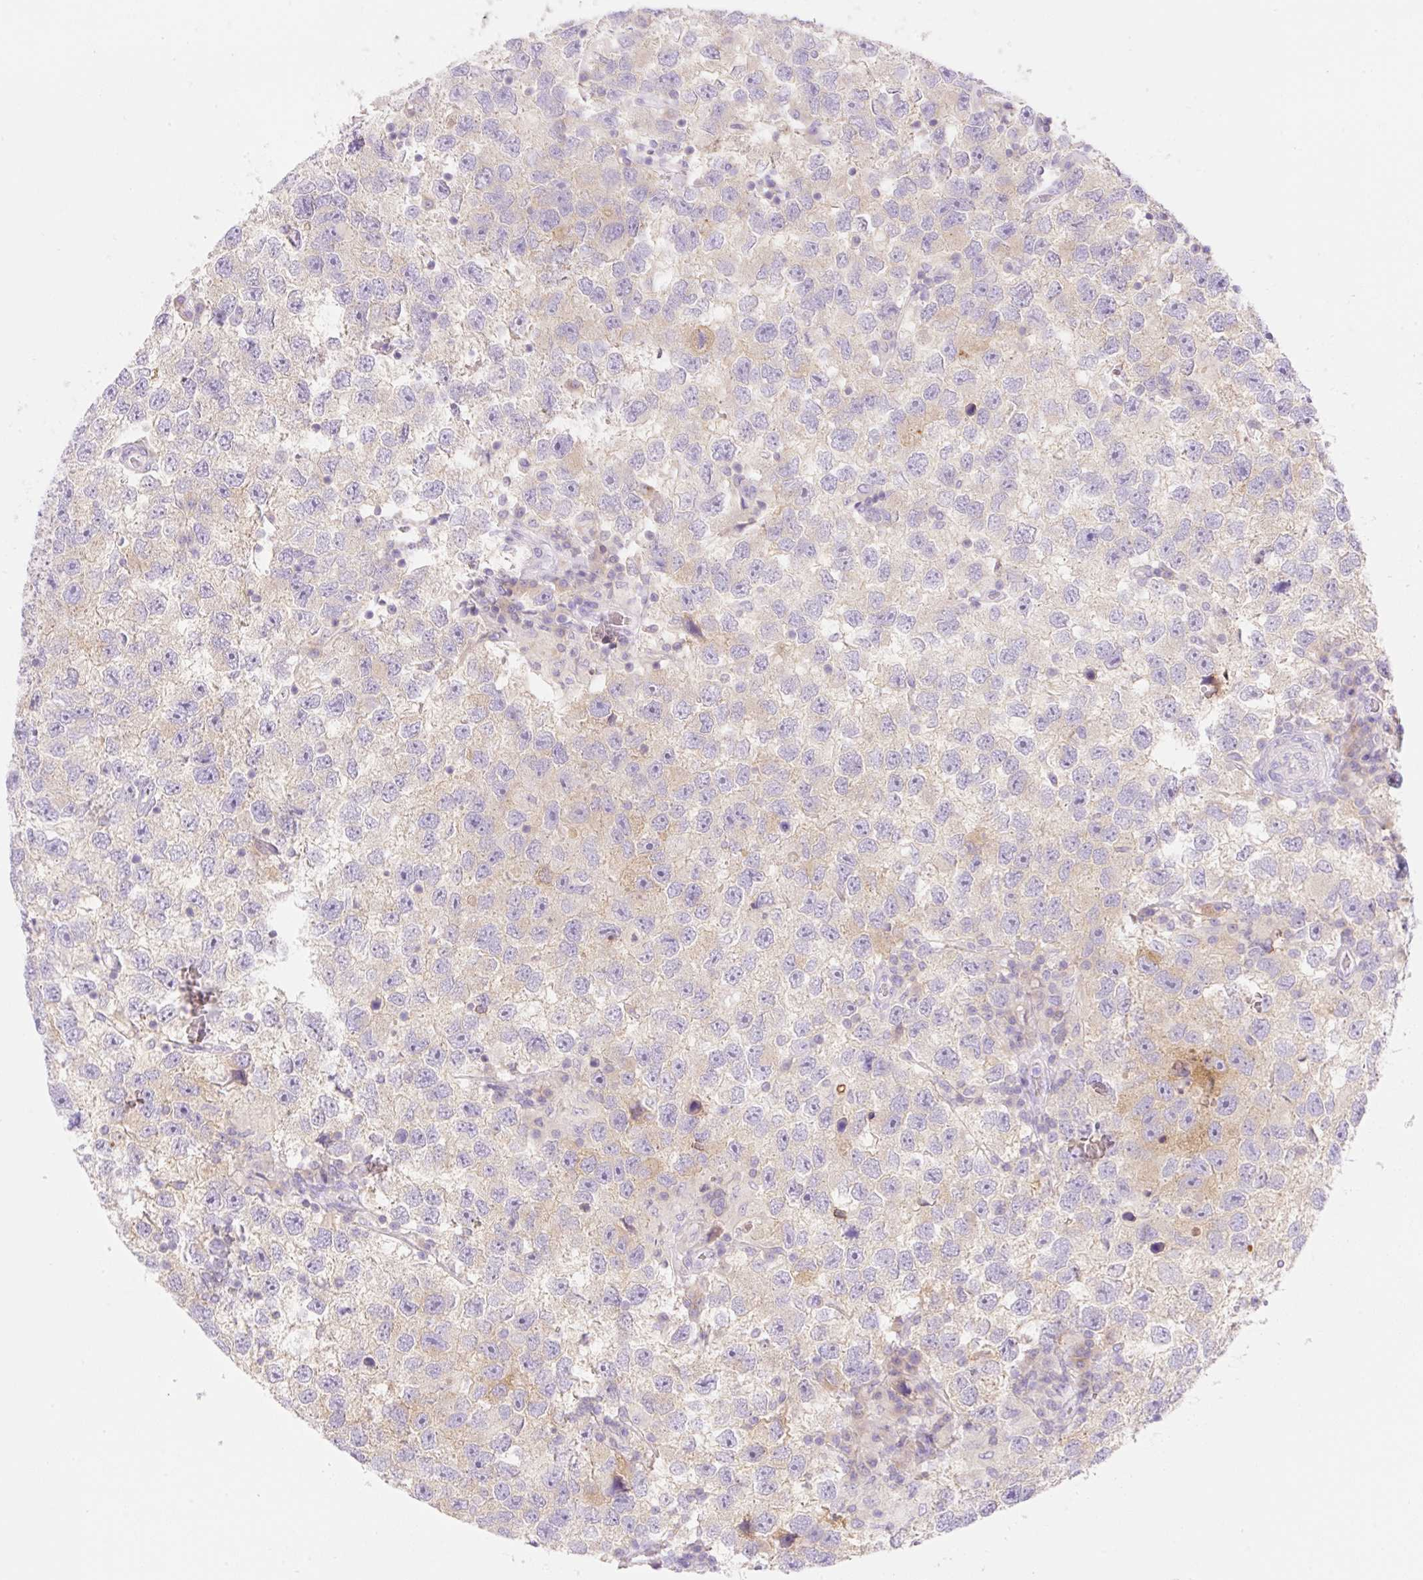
{"staining": {"intensity": "weak", "quantity": "<25%", "location": "cytoplasmic/membranous"}, "tissue": "testis cancer", "cell_type": "Tumor cells", "image_type": "cancer", "snomed": [{"axis": "morphology", "description": "Seminoma, NOS"}, {"axis": "topography", "description": "Testis"}], "caption": "Tumor cells show no significant positivity in testis cancer.", "gene": "DENND5A", "patient": {"sex": "male", "age": 26}}